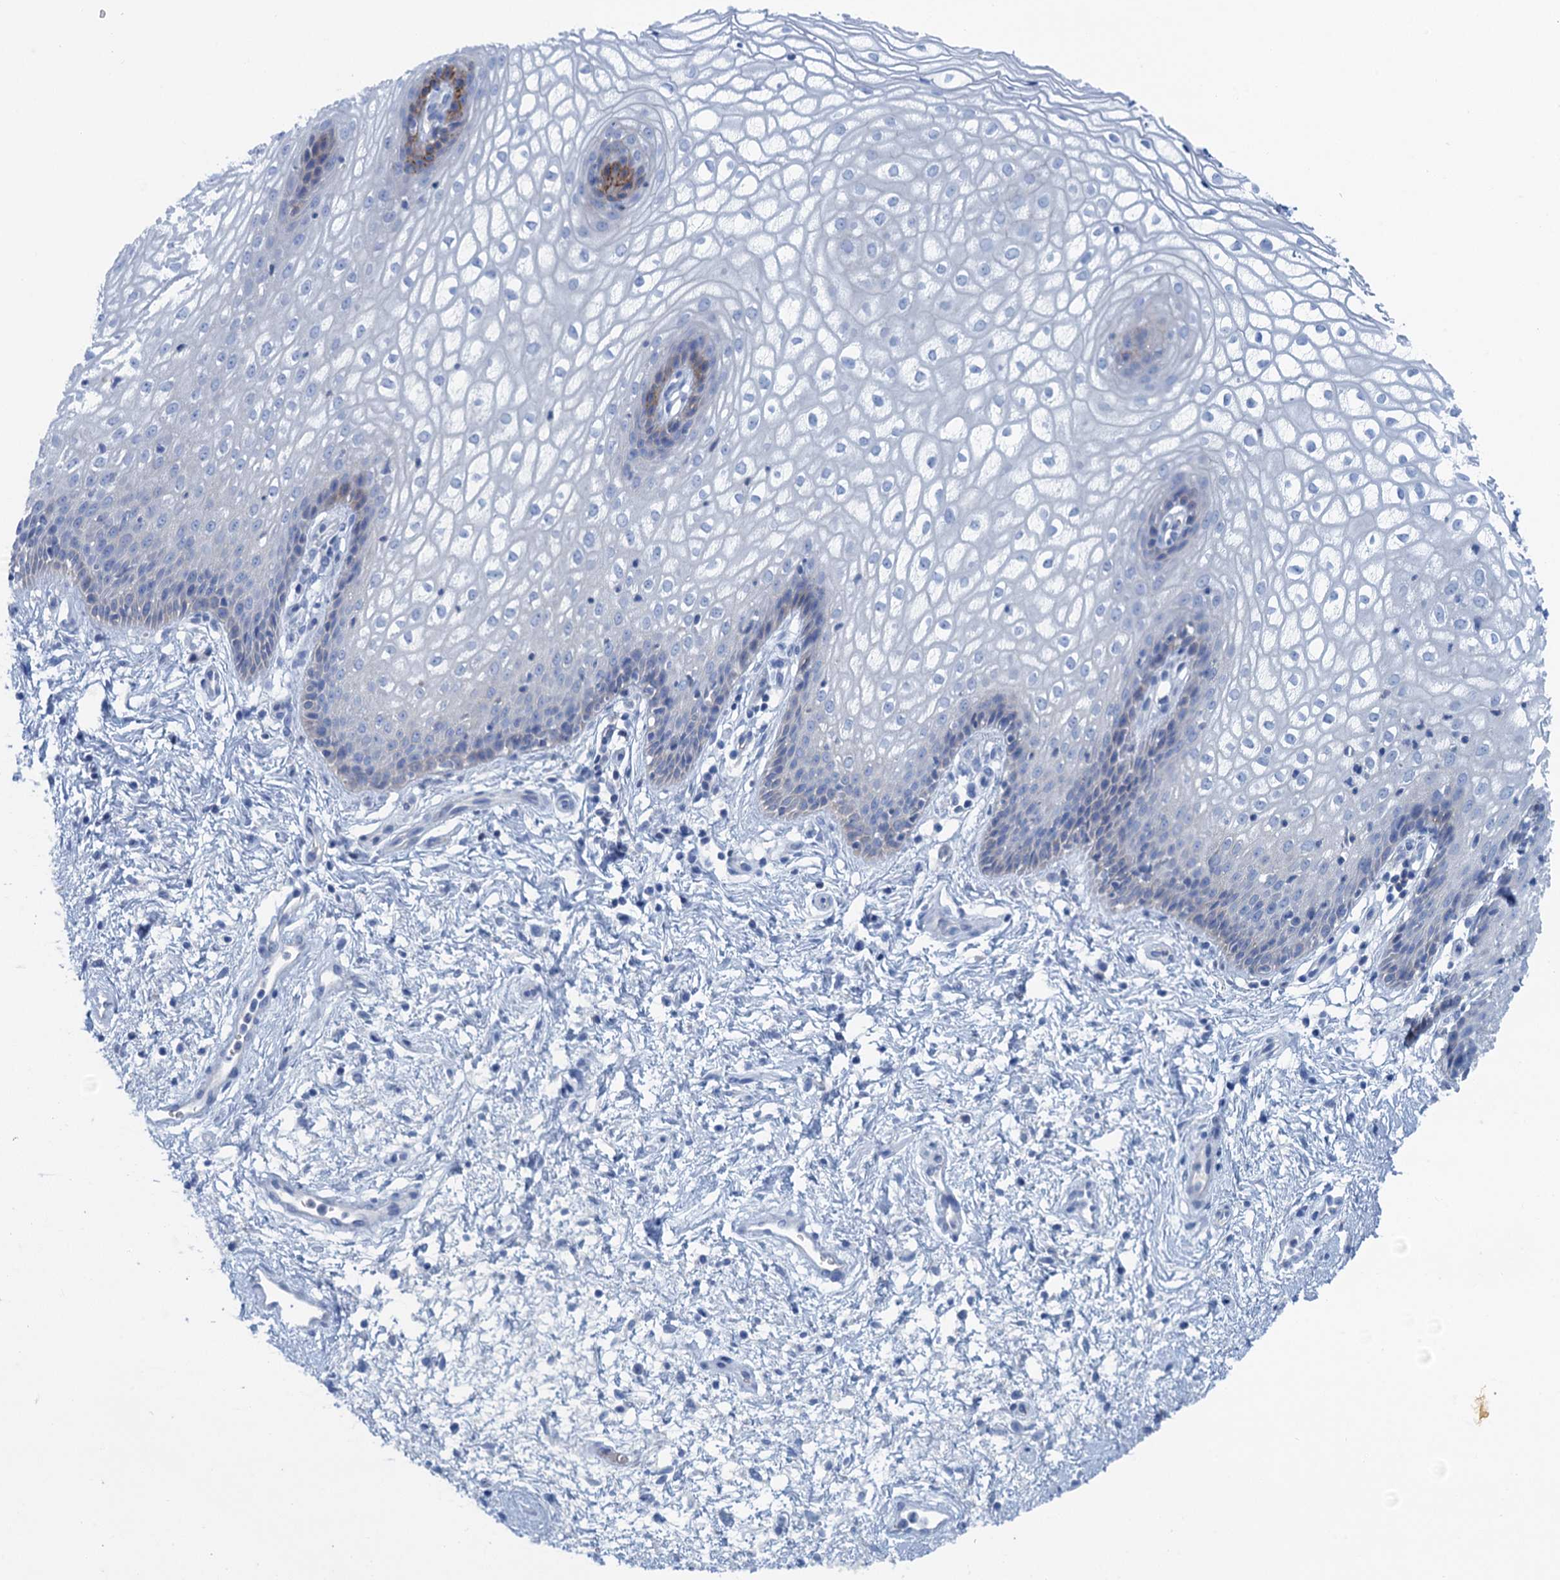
{"staining": {"intensity": "negative", "quantity": "none", "location": "none"}, "tissue": "vagina", "cell_type": "Squamous epithelial cells", "image_type": "normal", "snomed": [{"axis": "morphology", "description": "Normal tissue, NOS"}, {"axis": "topography", "description": "Vagina"}], "caption": "High magnification brightfield microscopy of unremarkable vagina stained with DAB (3,3'-diaminobenzidine) (brown) and counterstained with hematoxylin (blue): squamous epithelial cells show no significant staining. Nuclei are stained in blue.", "gene": "MYADML2", "patient": {"sex": "female", "age": 34}}